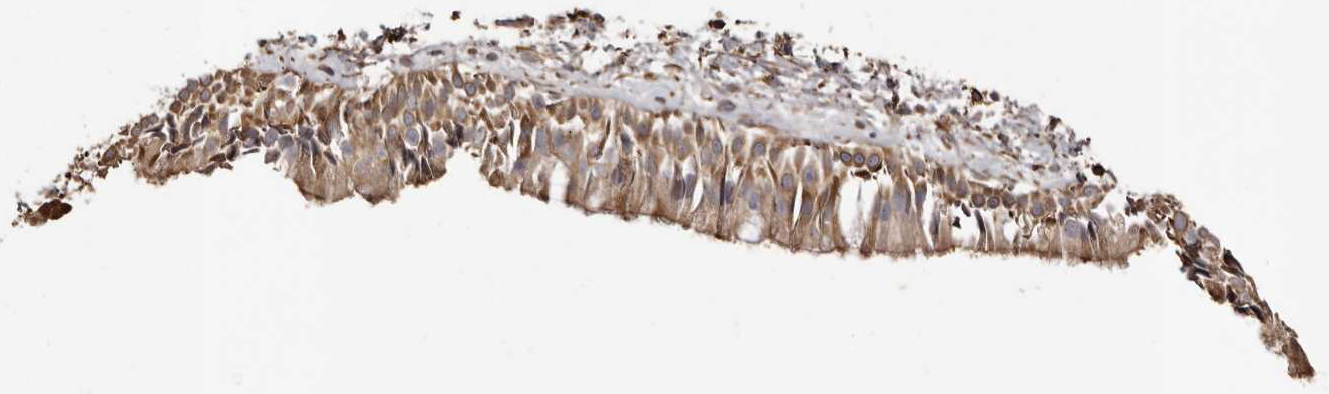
{"staining": {"intensity": "moderate", "quantity": ">75%", "location": "cytoplasmic/membranous"}, "tissue": "nasopharynx", "cell_type": "Respiratory epithelial cells", "image_type": "normal", "snomed": [{"axis": "morphology", "description": "Normal tissue, NOS"}, {"axis": "topography", "description": "Nasopharynx"}], "caption": "Unremarkable nasopharynx was stained to show a protein in brown. There is medium levels of moderate cytoplasmic/membranous staining in approximately >75% of respiratory epithelial cells. Using DAB (brown) and hematoxylin (blue) stains, captured at high magnification using brightfield microscopy.", "gene": "MACC1", "patient": {"sex": "male", "age": 22}}